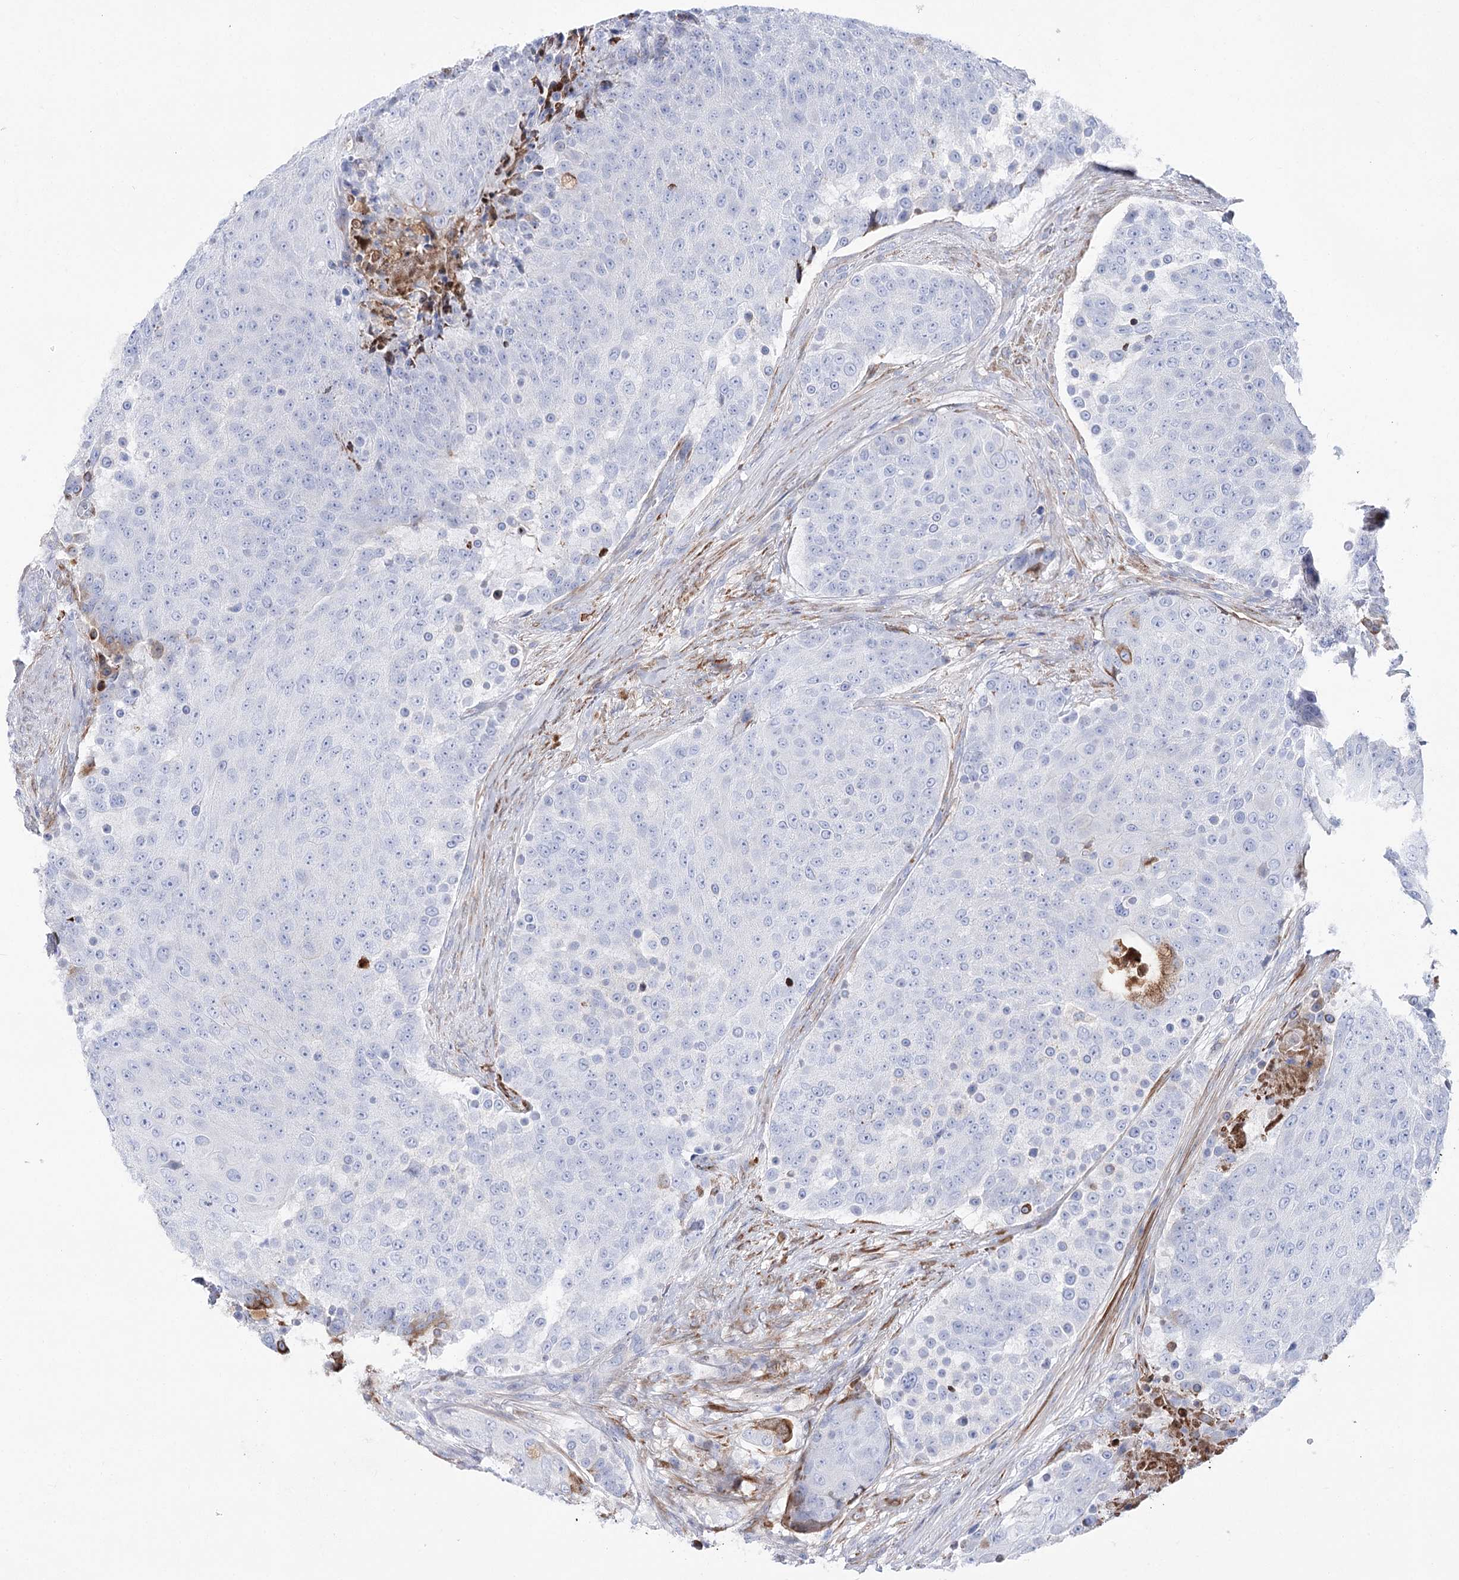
{"staining": {"intensity": "negative", "quantity": "none", "location": "none"}, "tissue": "urothelial cancer", "cell_type": "Tumor cells", "image_type": "cancer", "snomed": [{"axis": "morphology", "description": "Urothelial carcinoma, High grade"}, {"axis": "topography", "description": "Urinary bladder"}], "caption": "Urothelial carcinoma (high-grade) stained for a protein using IHC exhibits no positivity tumor cells.", "gene": "ANKRD23", "patient": {"sex": "female", "age": 63}}